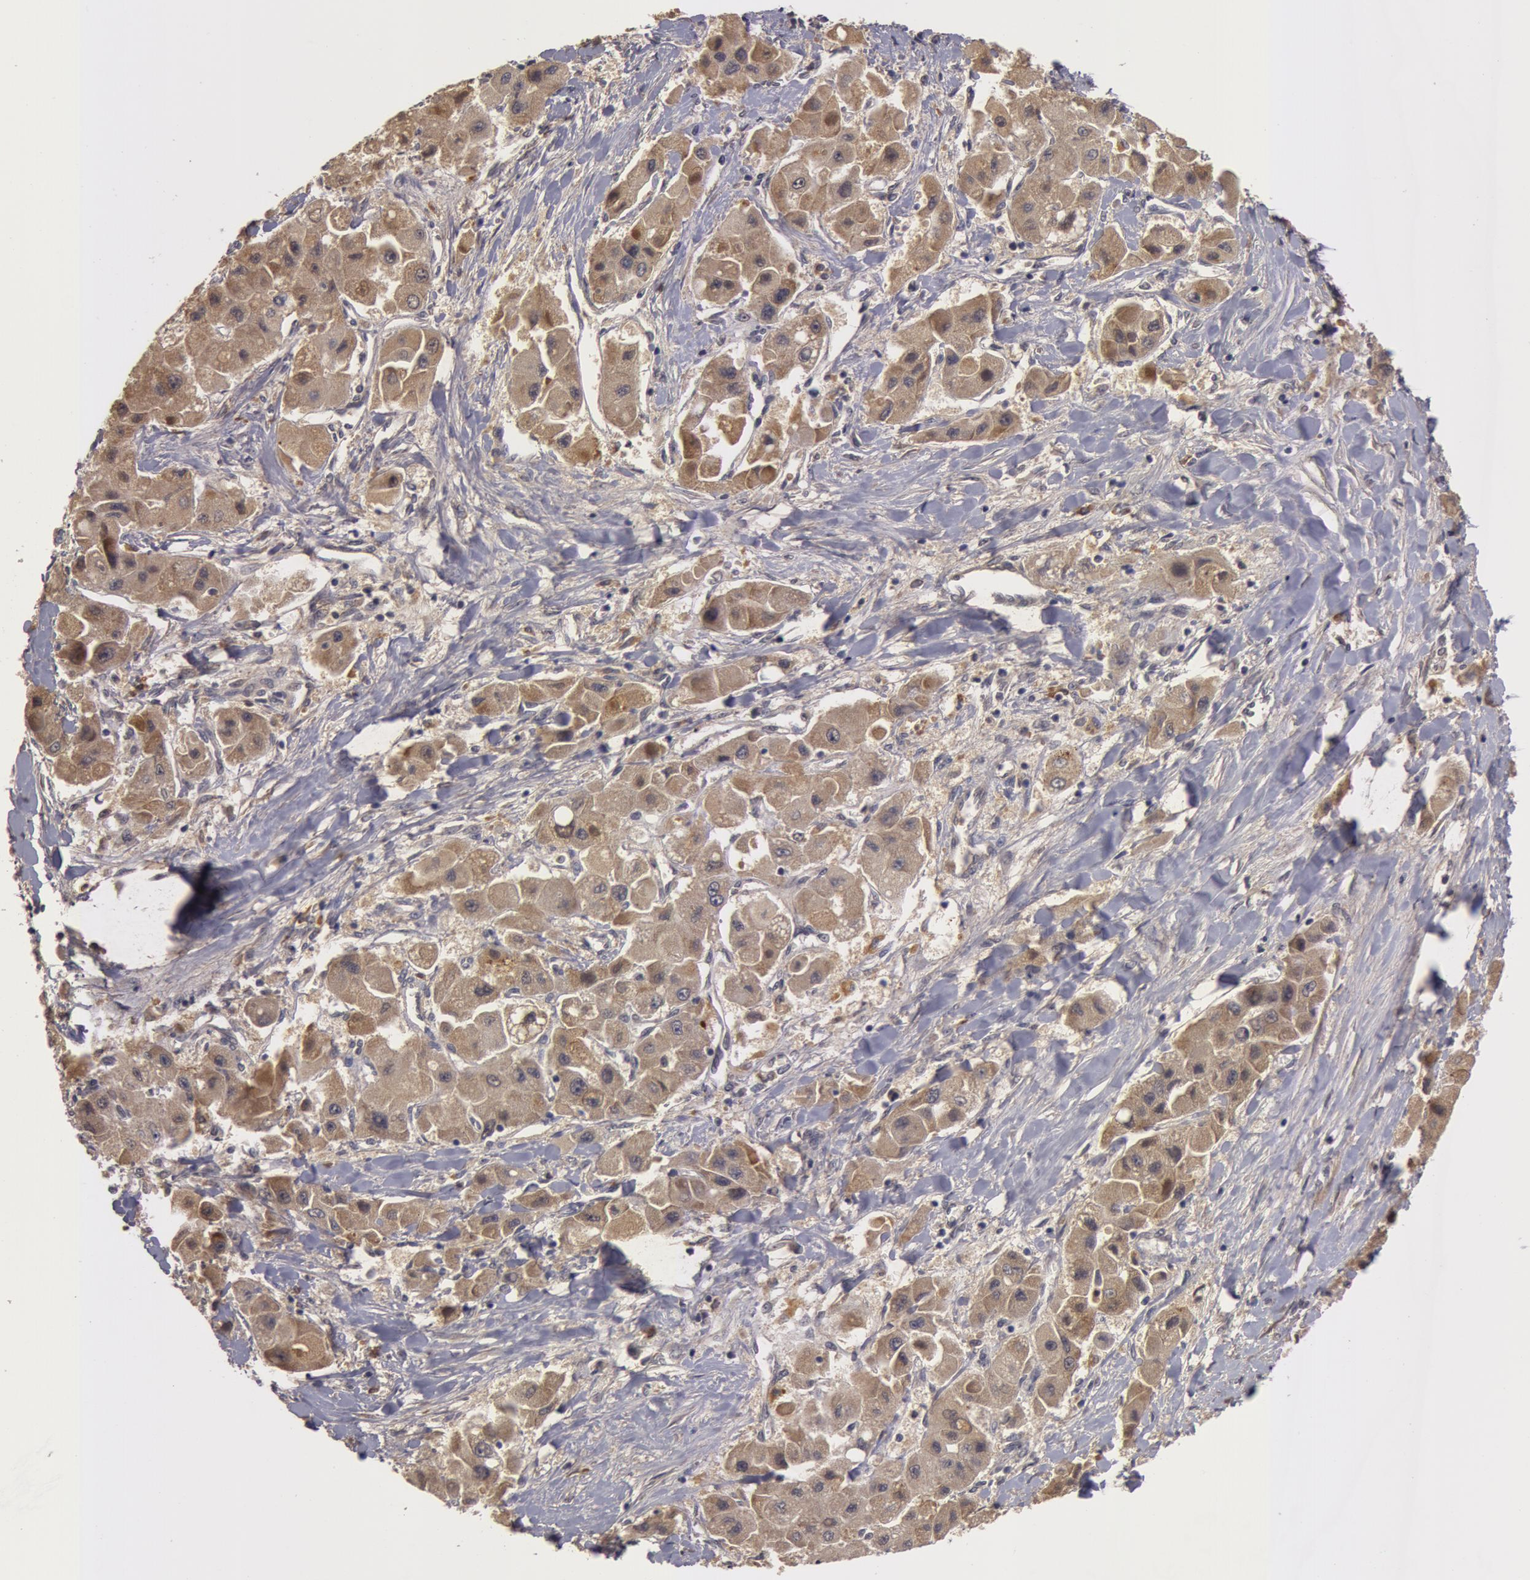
{"staining": {"intensity": "moderate", "quantity": ">75%", "location": "cytoplasmic/membranous"}, "tissue": "liver cancer", "cell_type": "Tumor cells", "image_type": "cancer", "snomed": [{"axis": "morphology", "description": "Carcinoma, Hepatocellular, NOS"}, {"axis": "topography", "description": "Liver"}], "caption": "Moderate cytoplasmic/membranous expression is appreciated in about >75% of tumor cells in liver cancer.", "gene": "BCHE", "patient": {"sex": "male", "age": 24}}